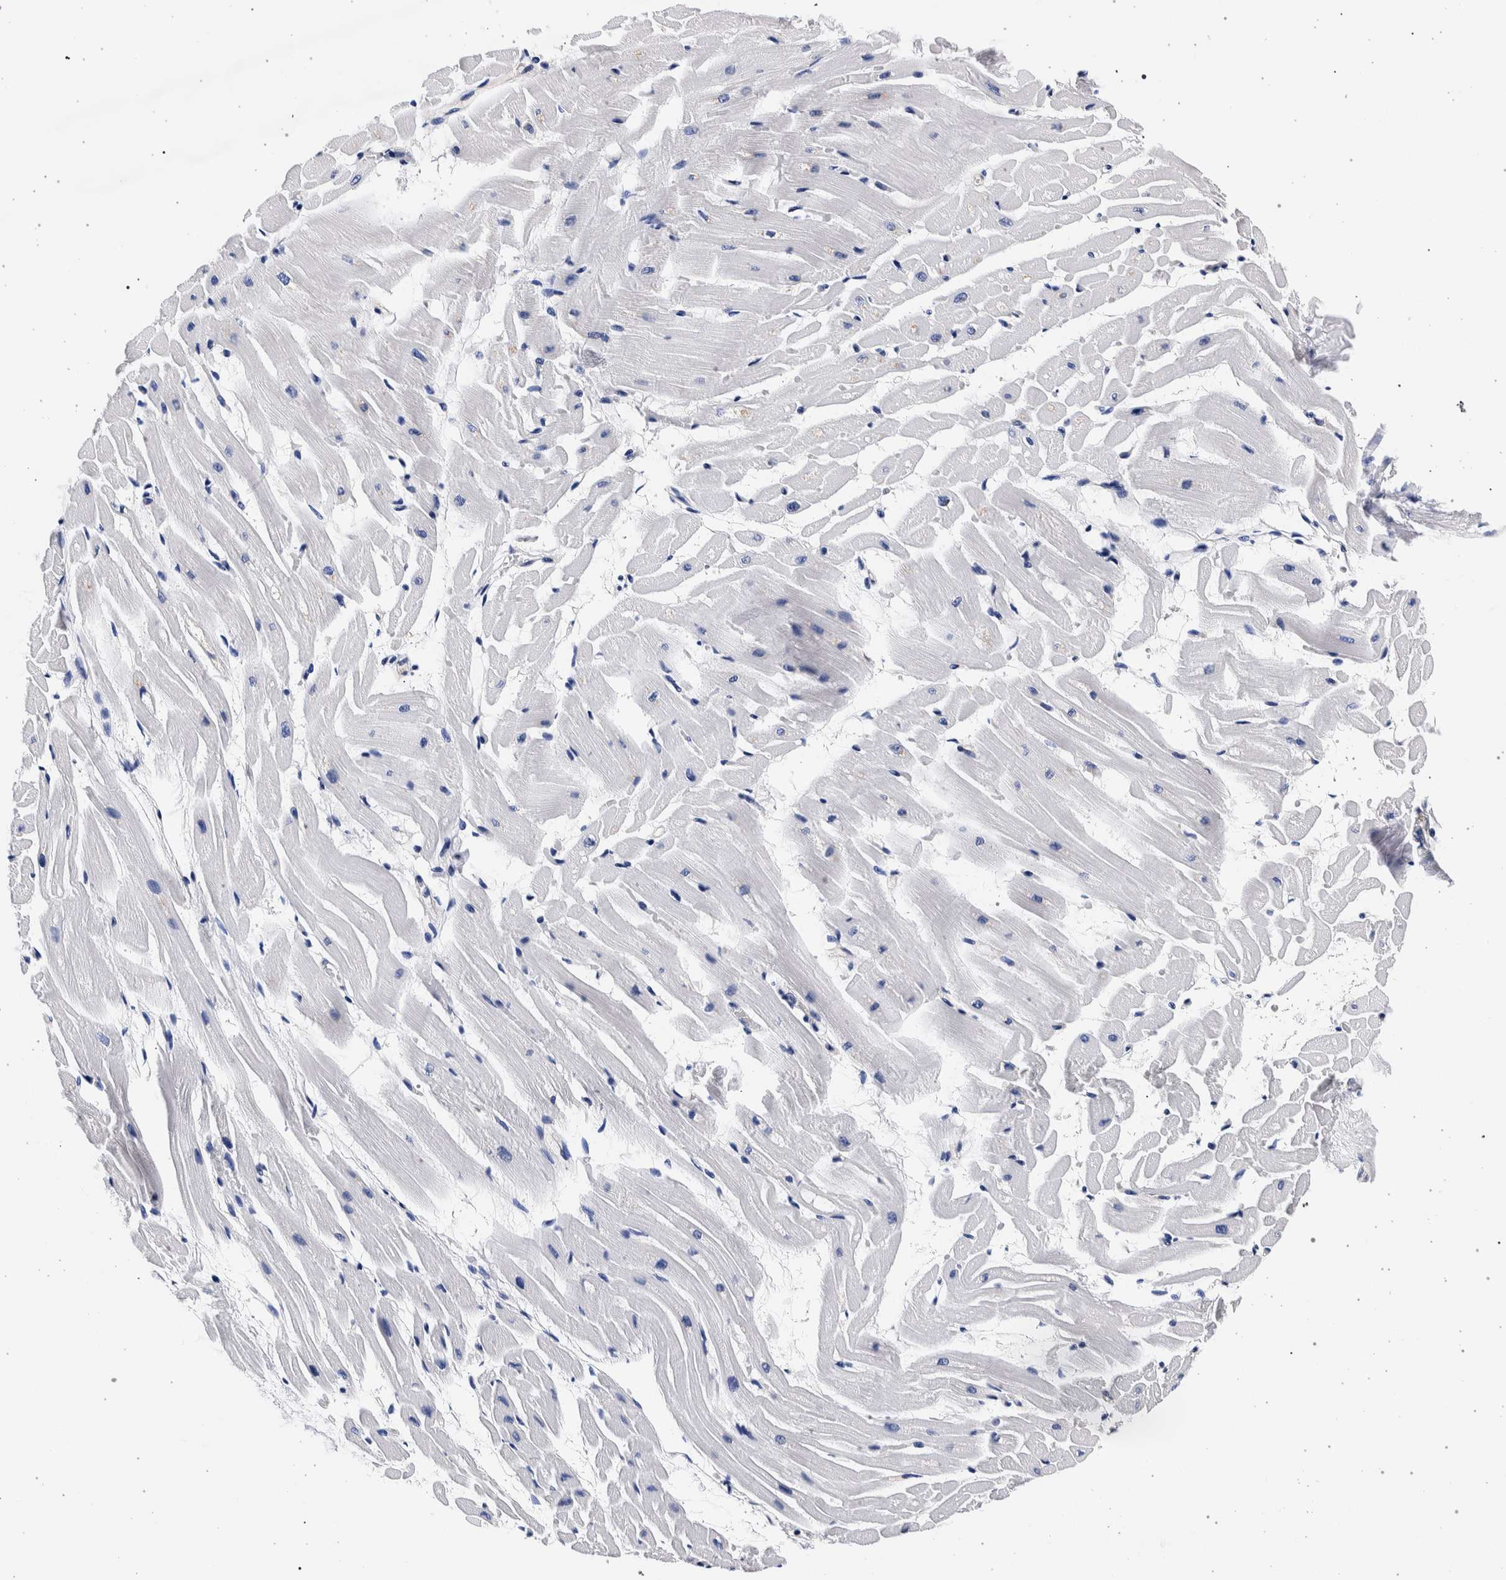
{"staining": {"intensity": "weak", "quantity": "25%-75%", "location": "cytoplasmic/membranous"}, "tissue": "heart muscle", "cell_type": "Cardiomyocytes", "image_type": "normal", "snomed": [{"axis": "morphology", "description": "Normal tissue, NOS"}, {"axis": "topography", "description": "Heart"}], "caption": "Heart muscle stained with immunohistochemistry (IHC) shows weak cytoplasmic/membranous positivity in about 25%-75% of cardiomyocytes. Using DAB (brown) and hematoxylin (blue) stains, captured at high magnification using brightfield microscopy.", "gene": "NIBAN2", "patient": {"sex": "male", "age": 45}}